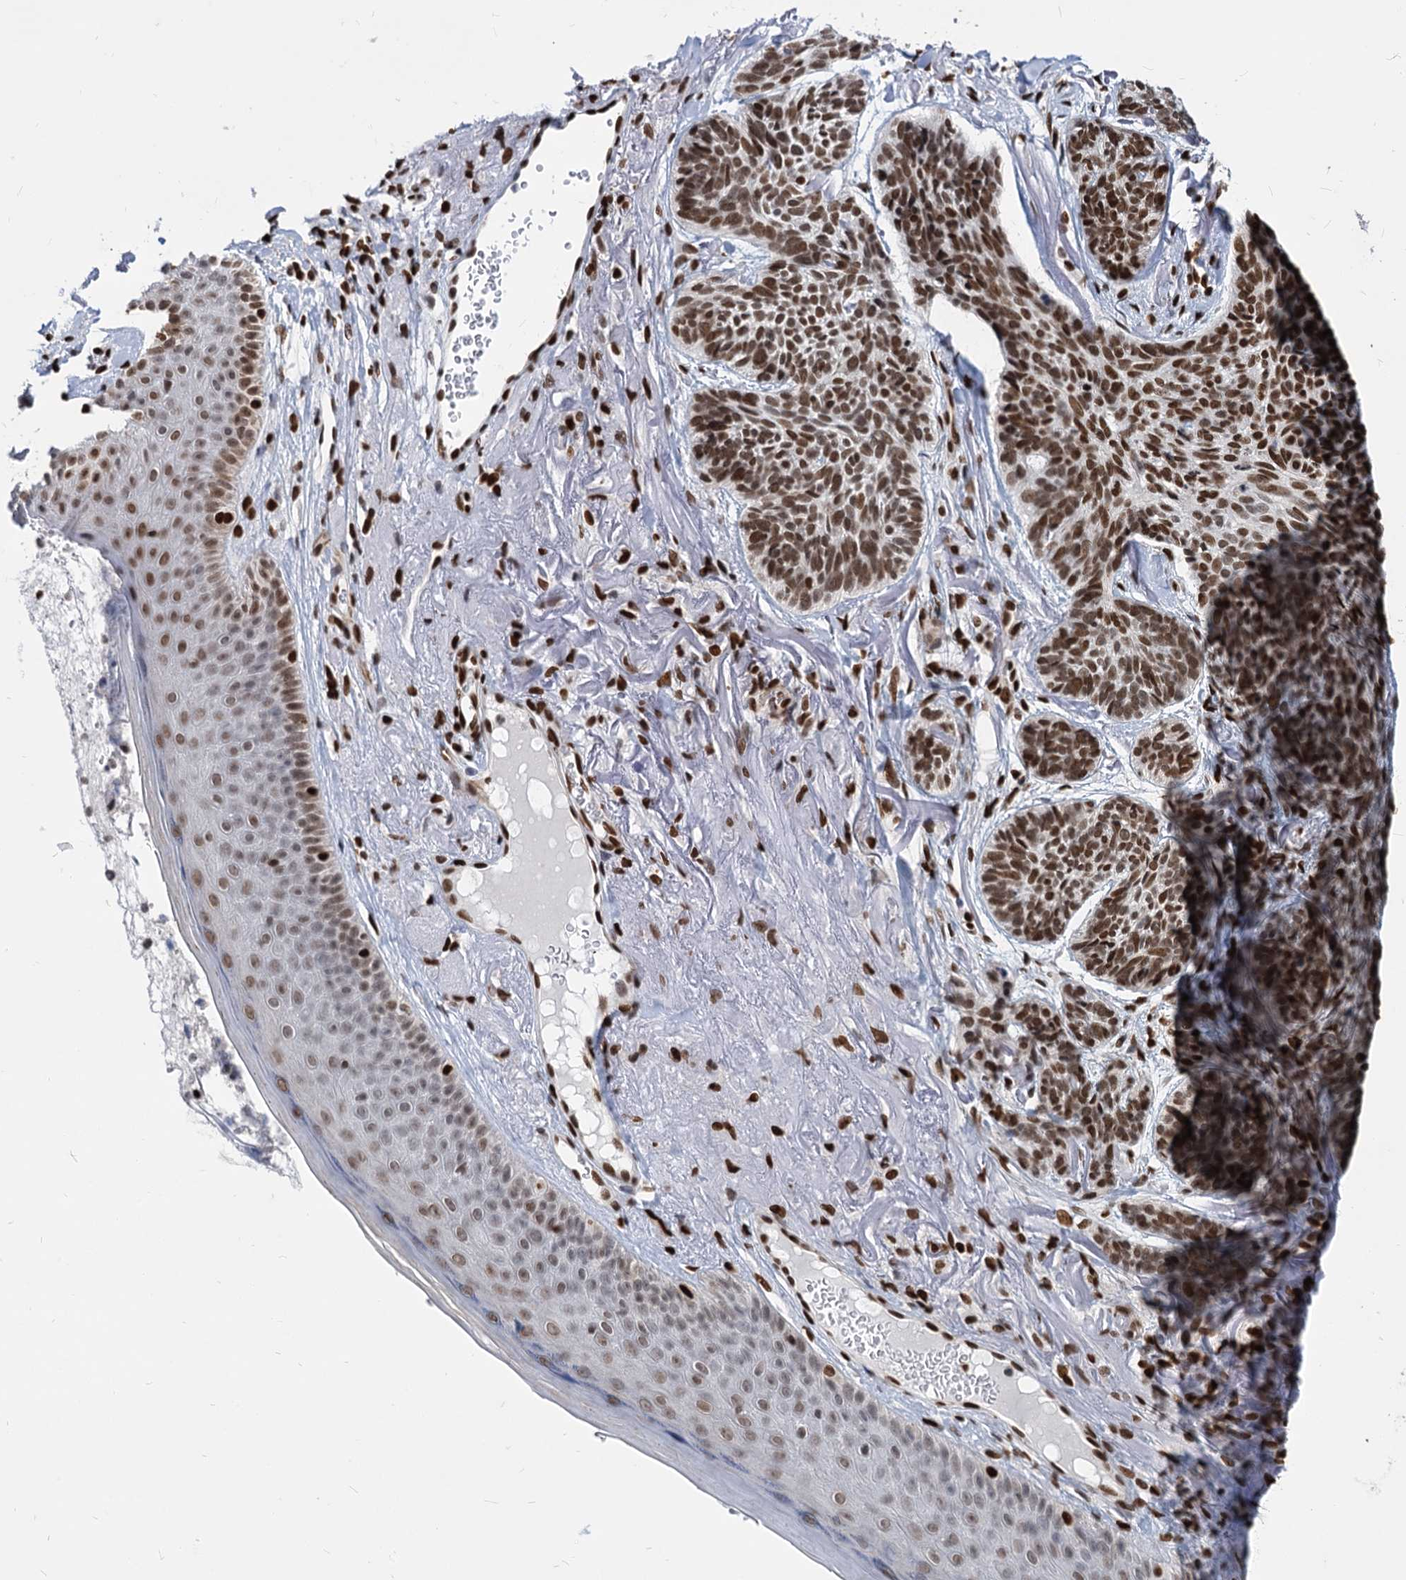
{"staining": {"intensity": "moderate", "quantity": ">75%", "location": "nuclear"}, "tissue": "skin cancer", "cell_type": "Tumor cells", "image_type": "cancer", "snomed": [{"axis": "morphology", "description": "Normal tissue, NOS"}, {"axis": "morphology", "description": "Basal cell carcinoma"}, {"axis": "topography", "description": "Skin"}], "caption": "Immunohistochemical staining of human skin basal cell carcinoma reveals medium levels of moderate nuclear protein staining in approximately >75% of tumor cells.", "gene": "MECP2", "patient": {"sex": "male", "age": 66}}